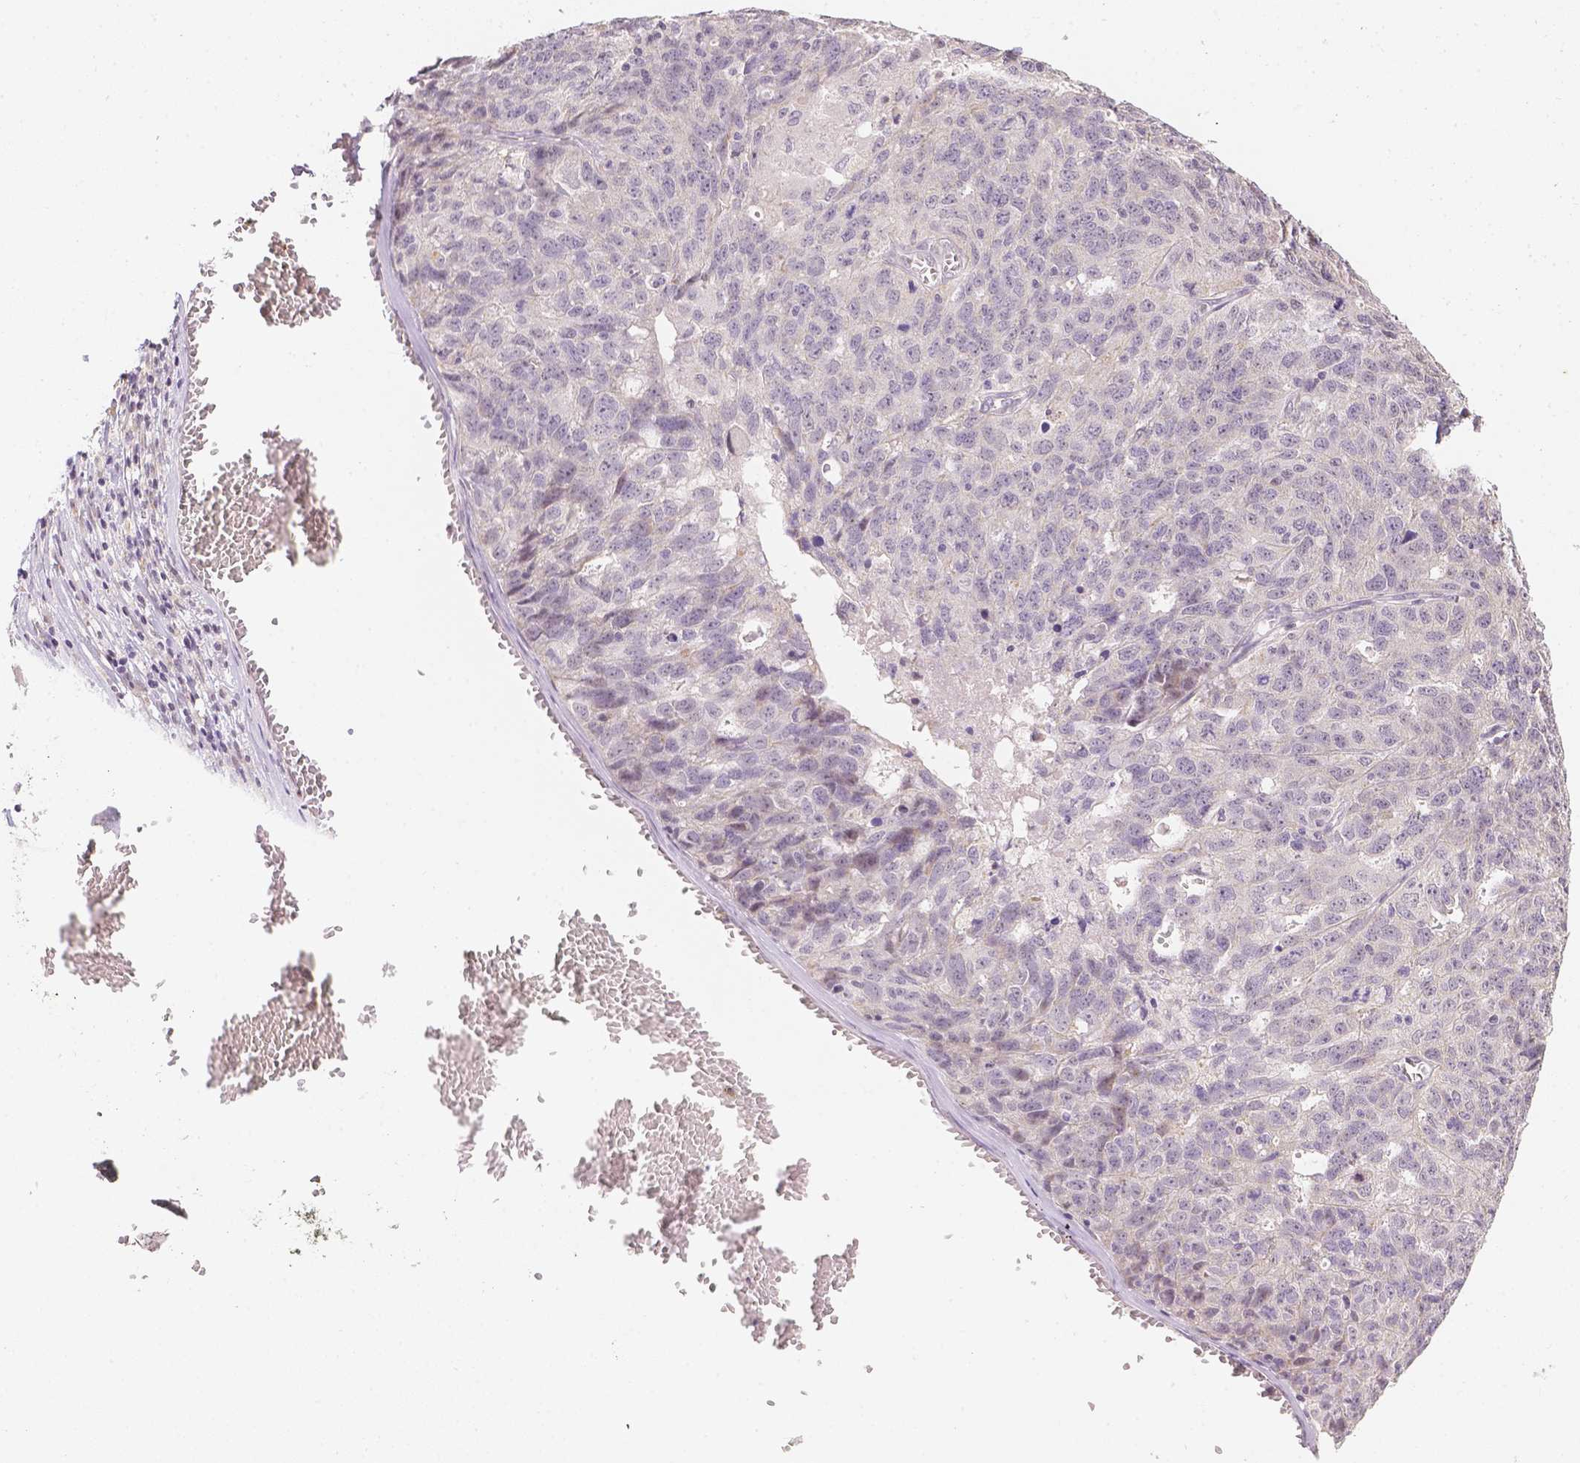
{"staining": {"intensity": "negative", "quantity": "none", "location": "none"}, "tissue": "ovarian cancer", "cell_type": "Tumor cells", "image_type": "cancer", "snomed": [{"axis": "morphology", "description": "Cystadenocarcinoma, serous, NOS"}, {"axis": "topography", "description": "Ovary"}], "caption": "DAB (3,3'-diaminobenzidine) immunohistochemical staining of serous cystadenocarcinoma (ovarian) reveals no significant expression in tumor cells.", "gene": "ZNF280B", "patient": {"sex": "female", "age": 71}}